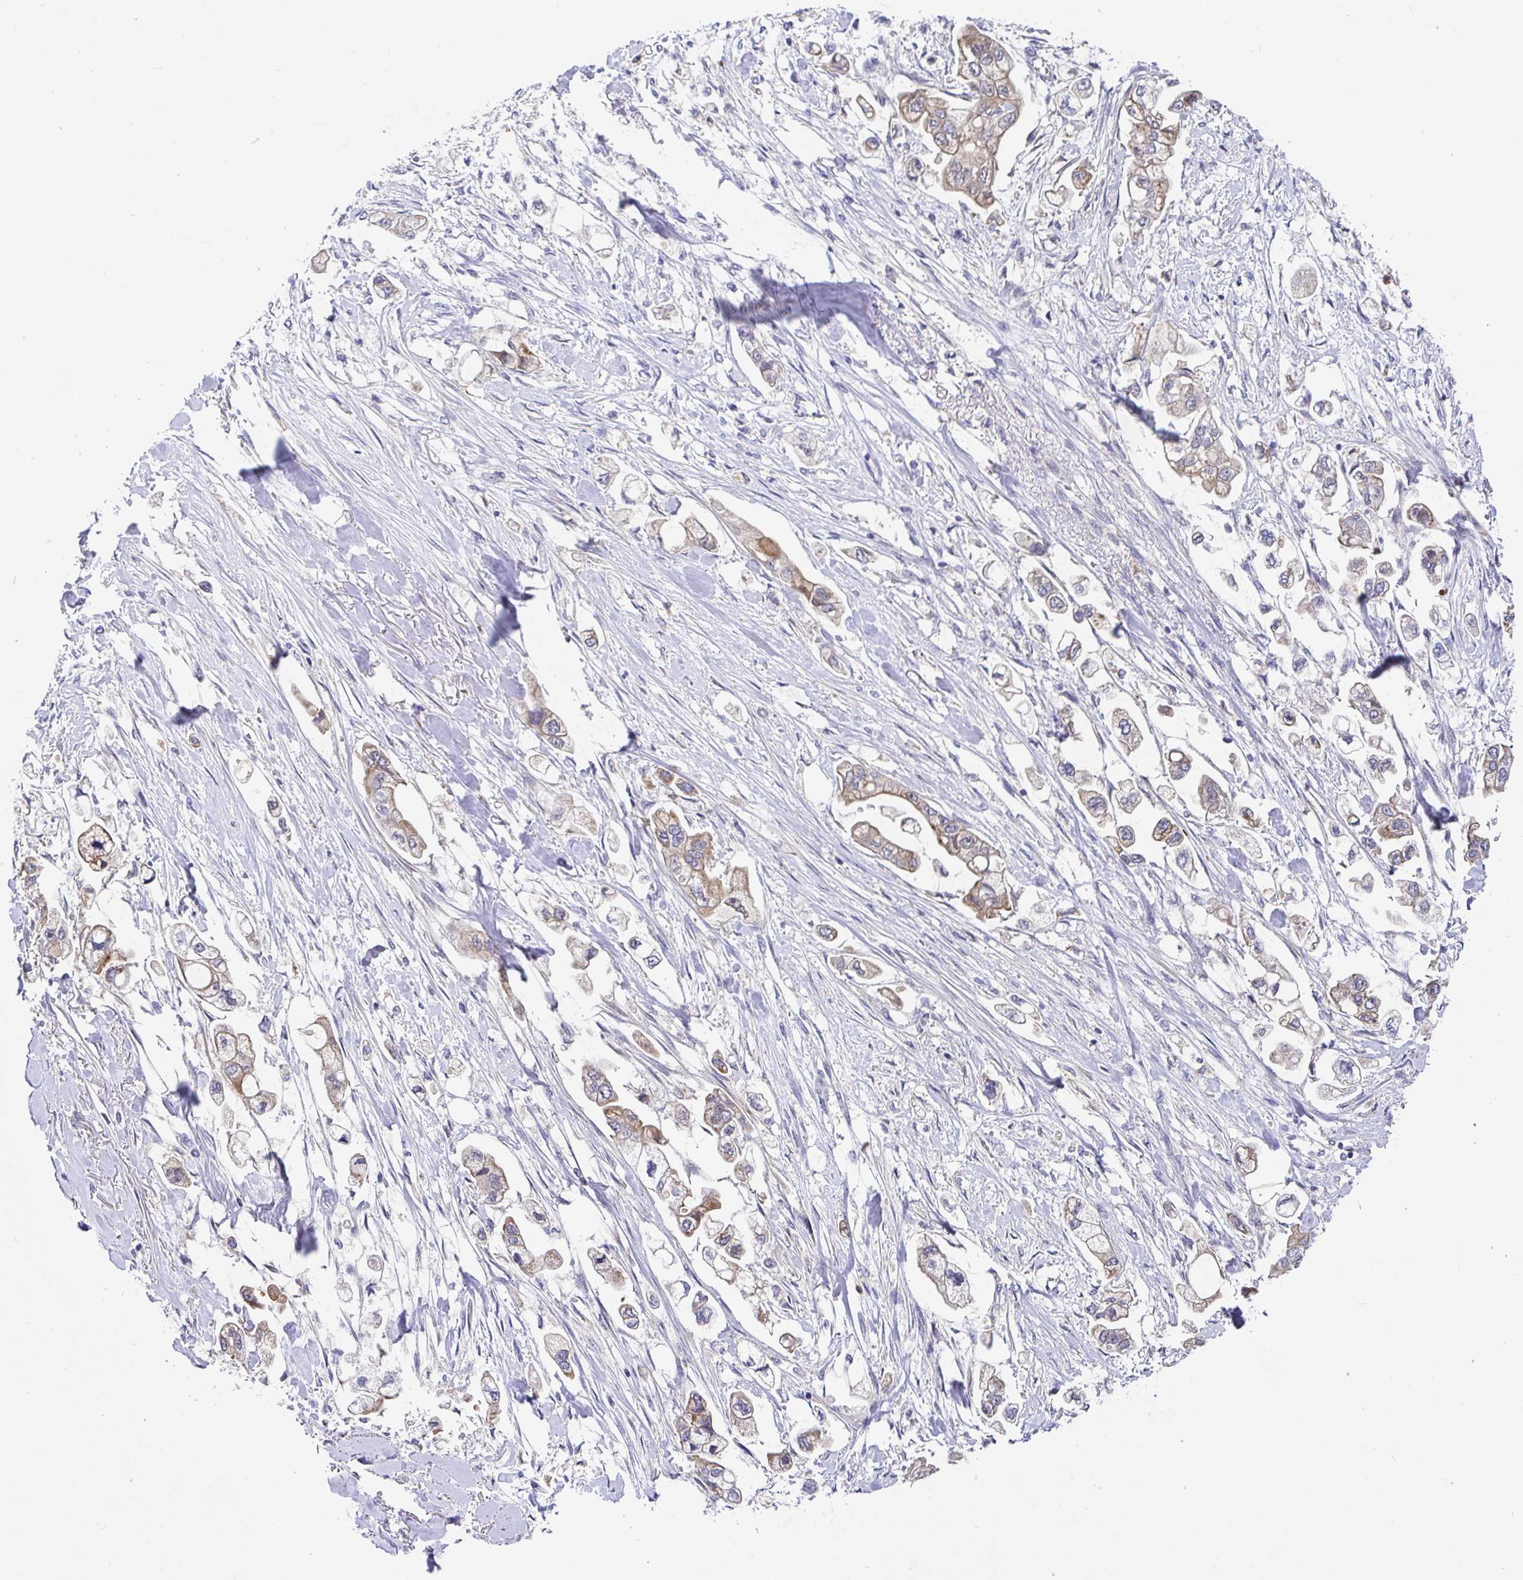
{"staining": {"intensity": "moderate", "quantity": "25%-75%", "location": "cytoplasmic/membranous"}, "tissue": "stomach cancer", "cell_type": "Tumor cells", "image_type": "cancer", "snomed": [{"axis": "morphology", "description": "Adenocarcinoma, NOS"}, {"axis": "topography", "description": "Stomach"}], "caption": "Protein staining of stomach adenocarcinoma tissue demonstrates moderate cytoplasmic/membranous staining in approximately 25%-75% of tumor cells. (IHC, brightfield microscopy, high magnification).", "gene": "GOLGA1", "patient": {"sex": "male", "age": 62}}